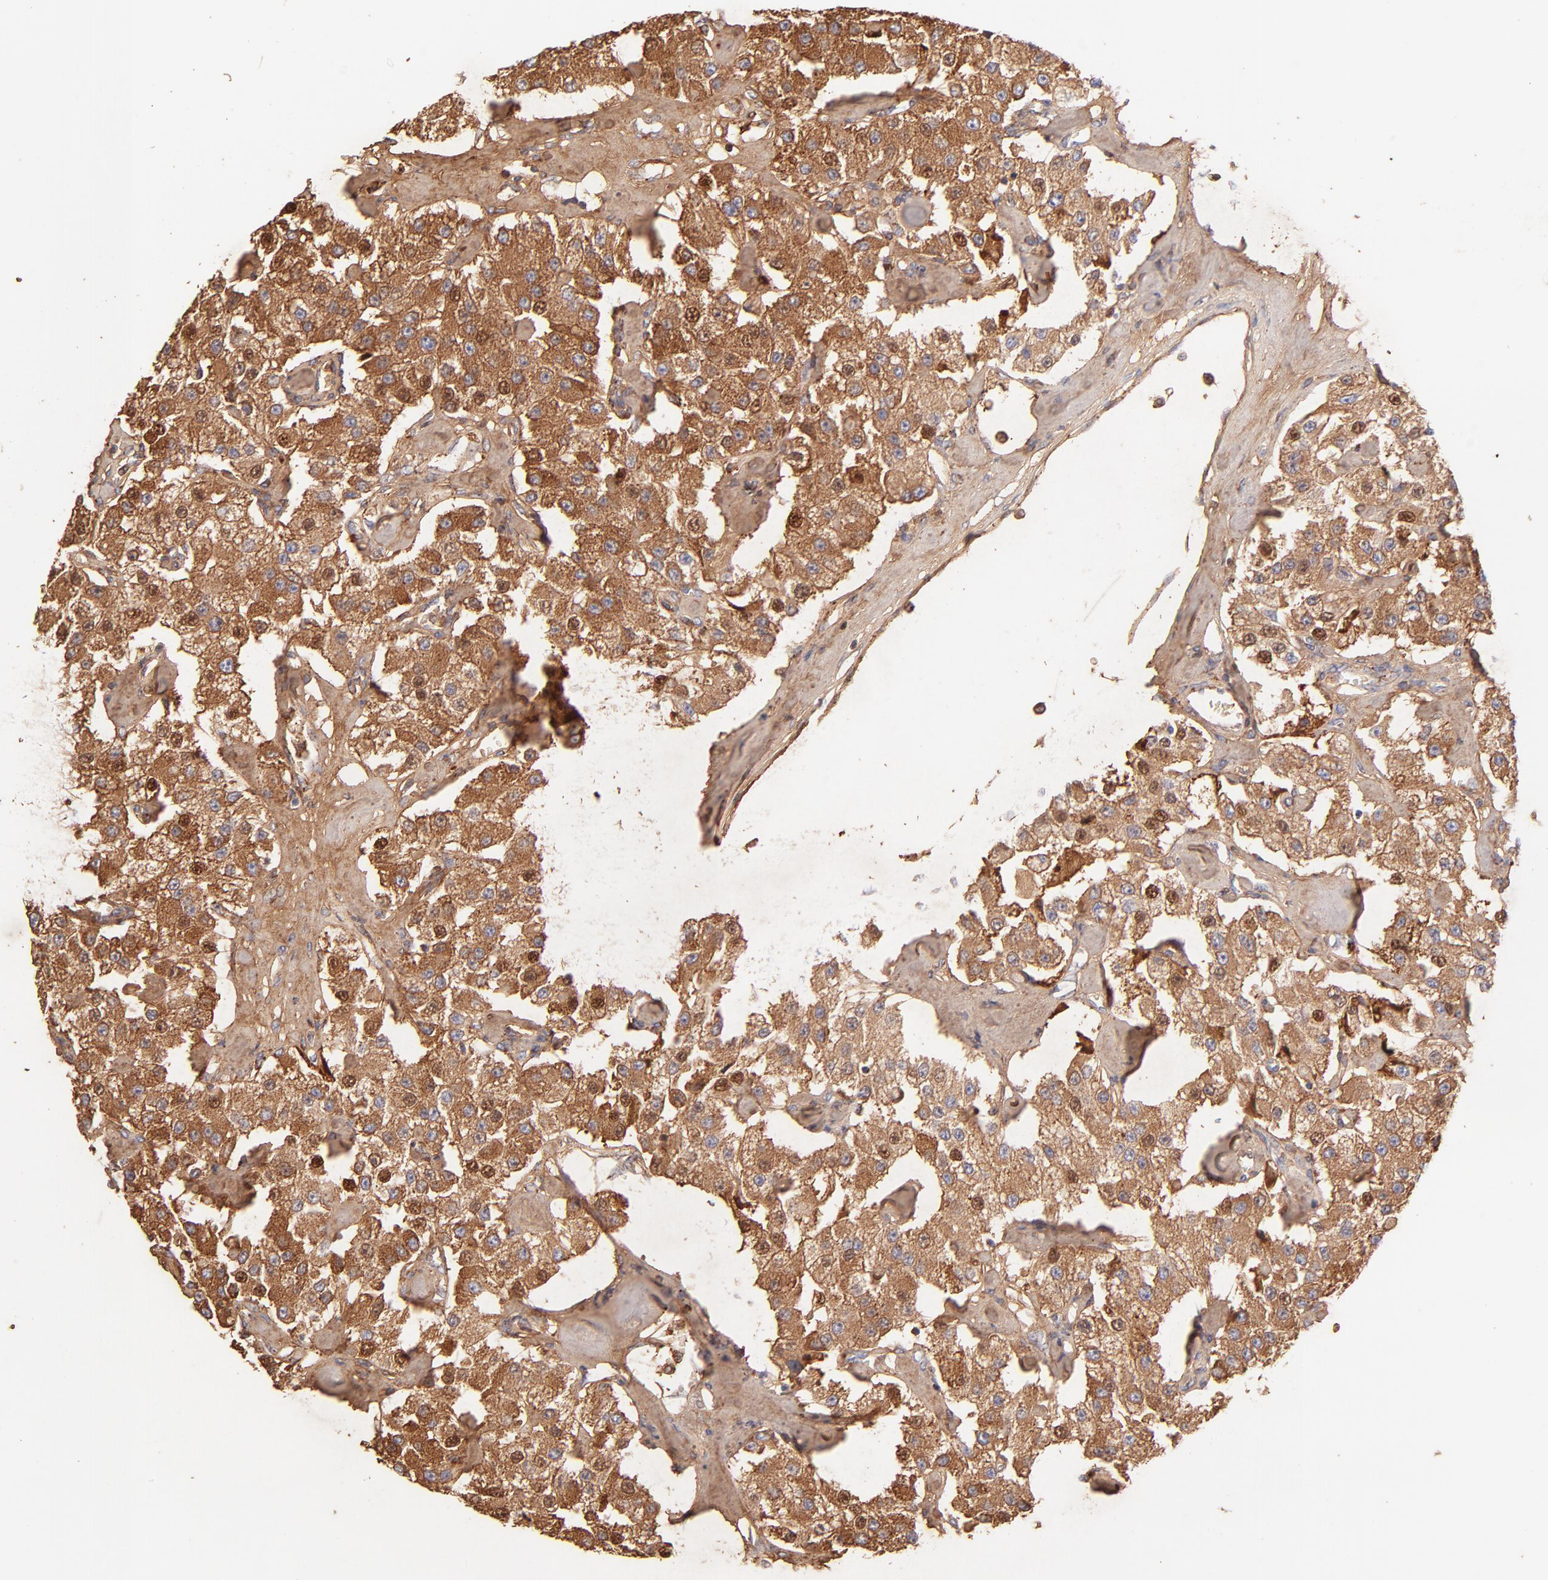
{"staining": {"intensity": "moderate", "quantity": ">75%", "location": "cytoplasmic/membranous,nuclear"}, "tissue": "carcinoid", "cell_type": "Tumor cells", "image_type": "cancer", "snomed": [{"axis": "morphology", "description": "Carcinoid, malignant, NOS"}, {"axis": "topography", "description": "Pancreas"}], "caption": "Tumor cells exhibit medium levels of moderate cytoplasmic/membranous and nuclear positivity in about >75% of cells in human carcinoid.", "gene": "BGN", "patient": {"sex": "male", "age": 41}}